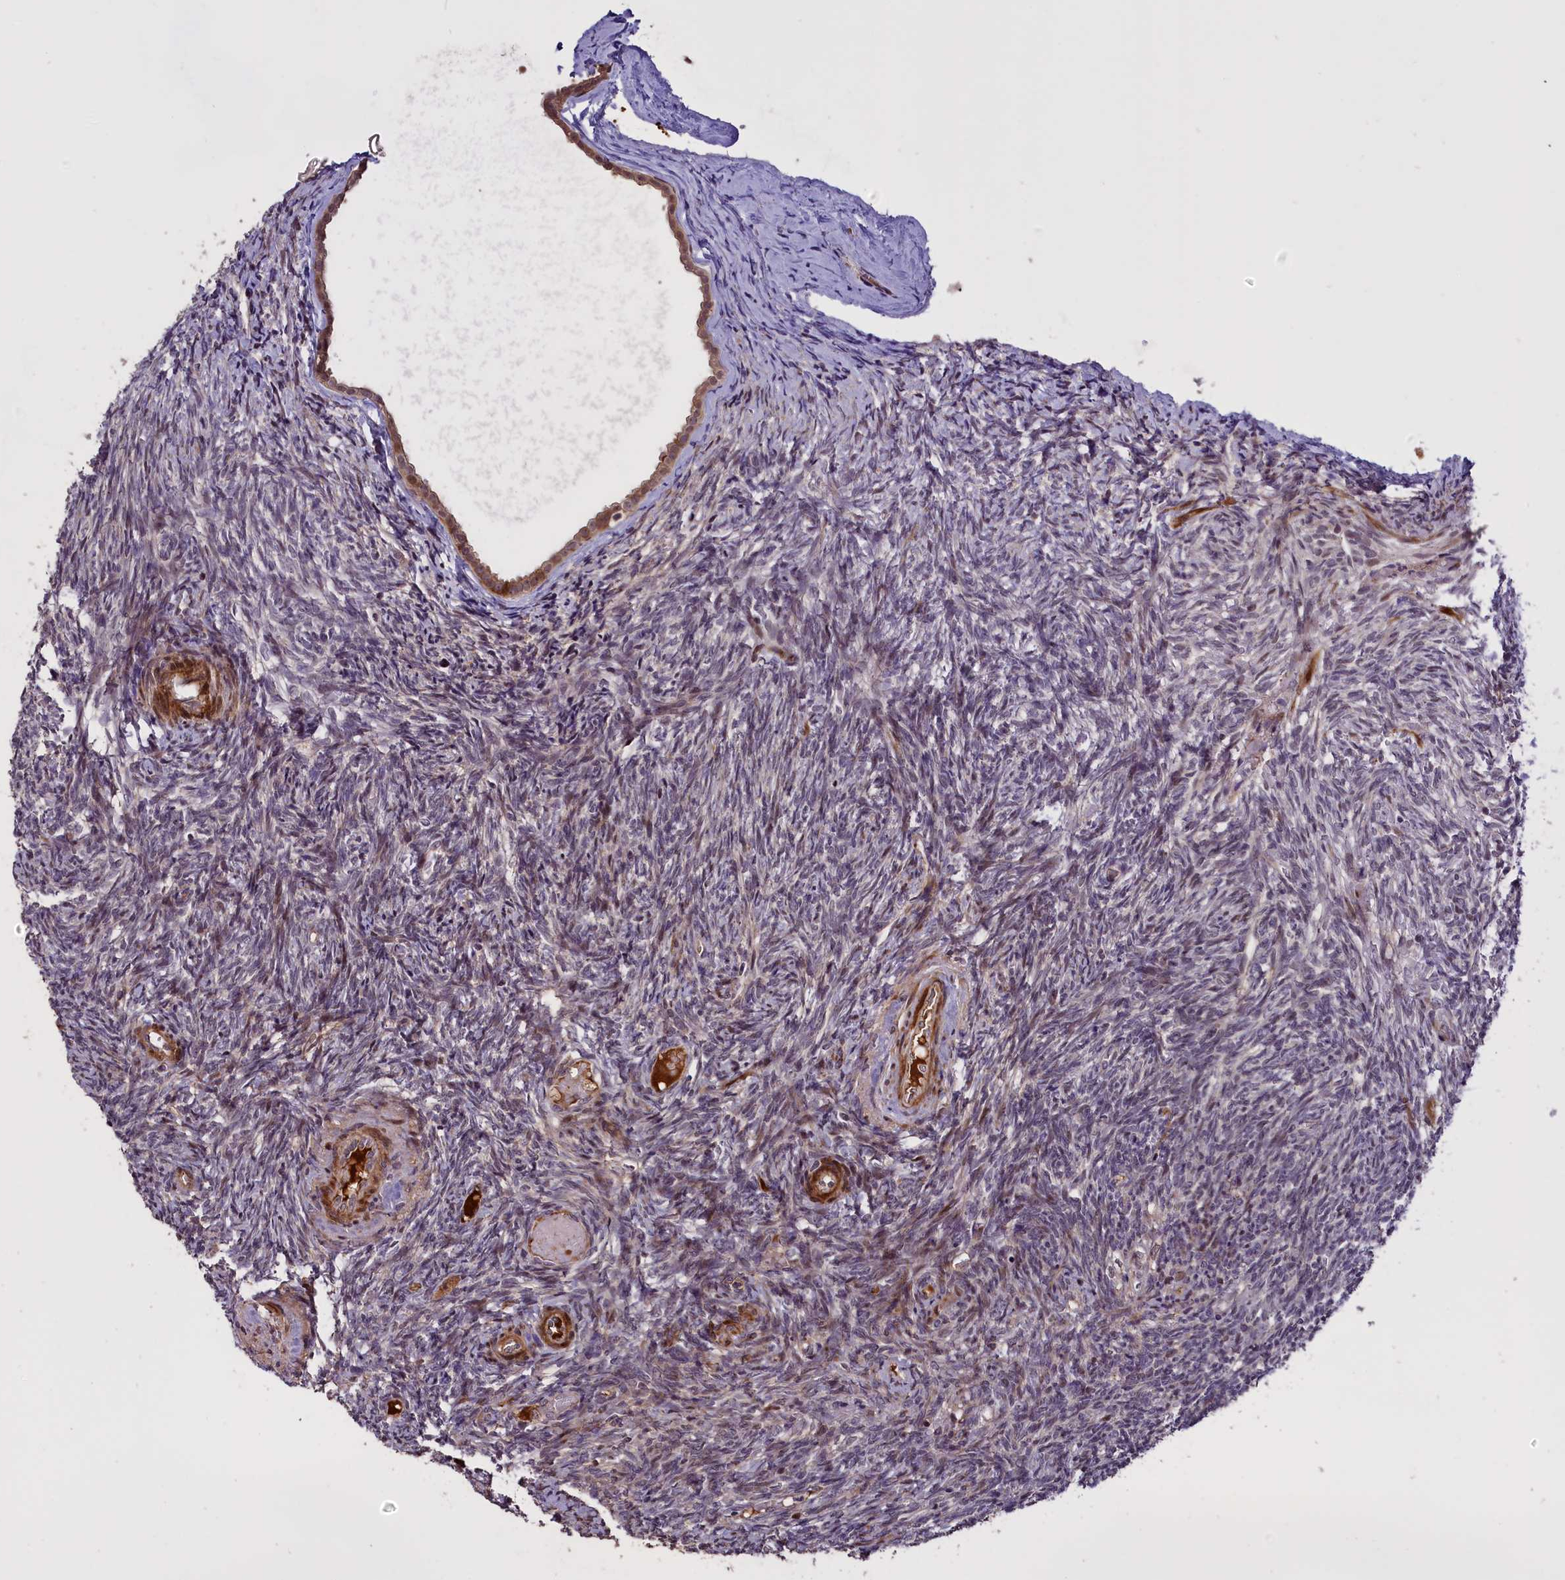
{"staining": {"intensity": "moderate", "quantity": "<25%", "location": "nuclear"}, "tissue": "ovary", "cell_type": "Ovarian stroma cells", "image_type": "normal", "snomed": [{"axis": "morphology", "description": "Normal tissue, NOS"}, {"axis": "topography", "description": "Ovary"}], "caption": "Ovary stained with DAB immunohistochemistry (IHC) displays low levels of moderate nuclear expression in about <25% of ovarian stroma cells. Using DAB (brown) and hematoxylin (blue) stains, captured at high magnification using brightfield microscopy.", "gene": "ENHO", "patient": {"sex": "female", "age": 41}}